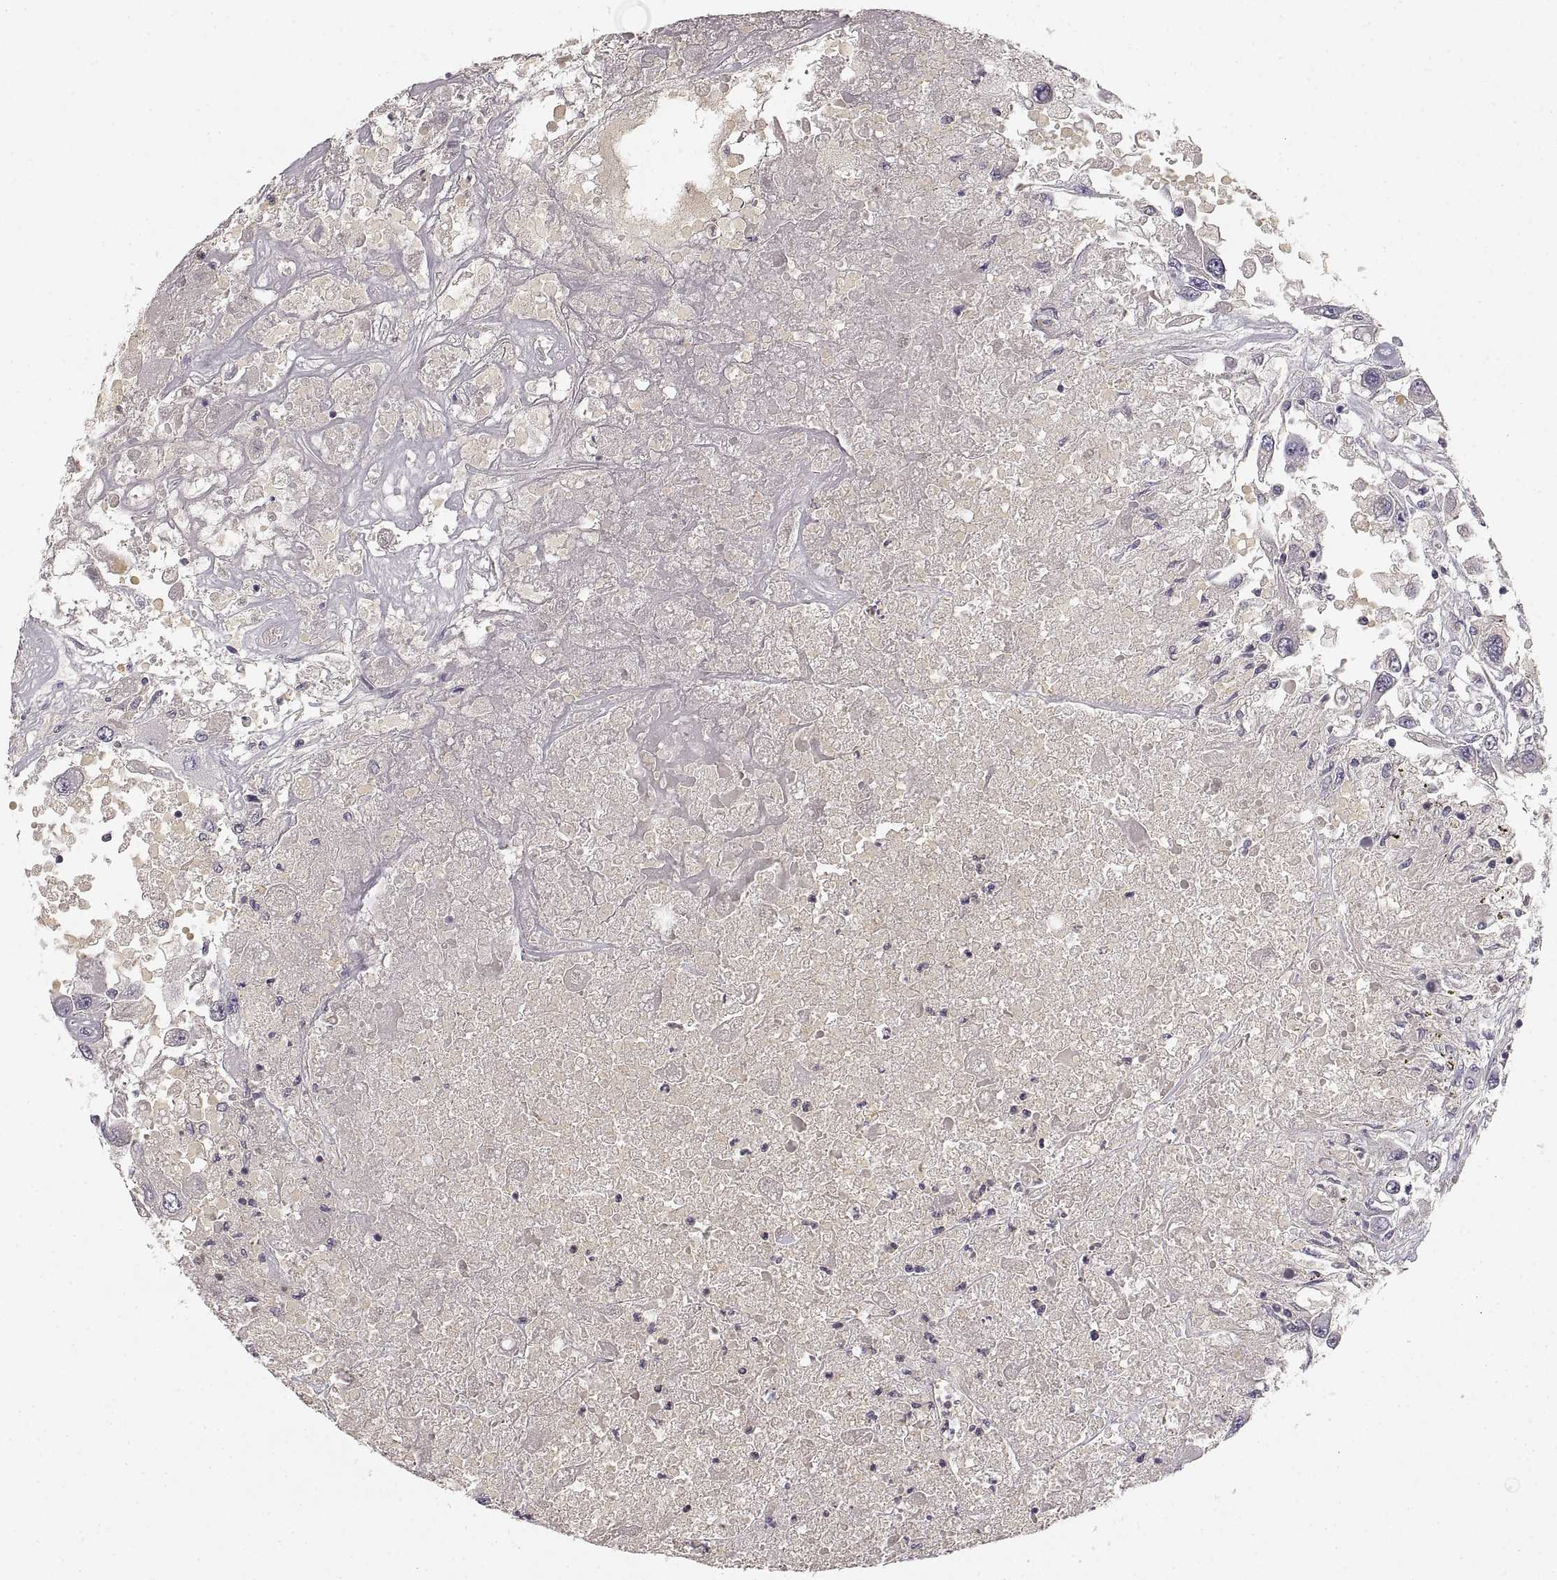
{"staining": {"intensity": "negative", "quantity": "none", "location": "none"}, "tissue": "renal cancer", "cell_type": "Tumor cells", "image_type": "cancer", "snomed": [{"axis": "morphology", "description": "Adenocarcinoma, NOS"}, {"axis": "topography", "description": "Kidney"}], "caption": "An IHC histopathology image of renal cancer (adenocarcinoma) is shown. There is no staining in tumor cells of renal cancer (adenocarcinoma).", "gene": "RUNDC3A", "patient": {"sex": "female", "age": 67}}